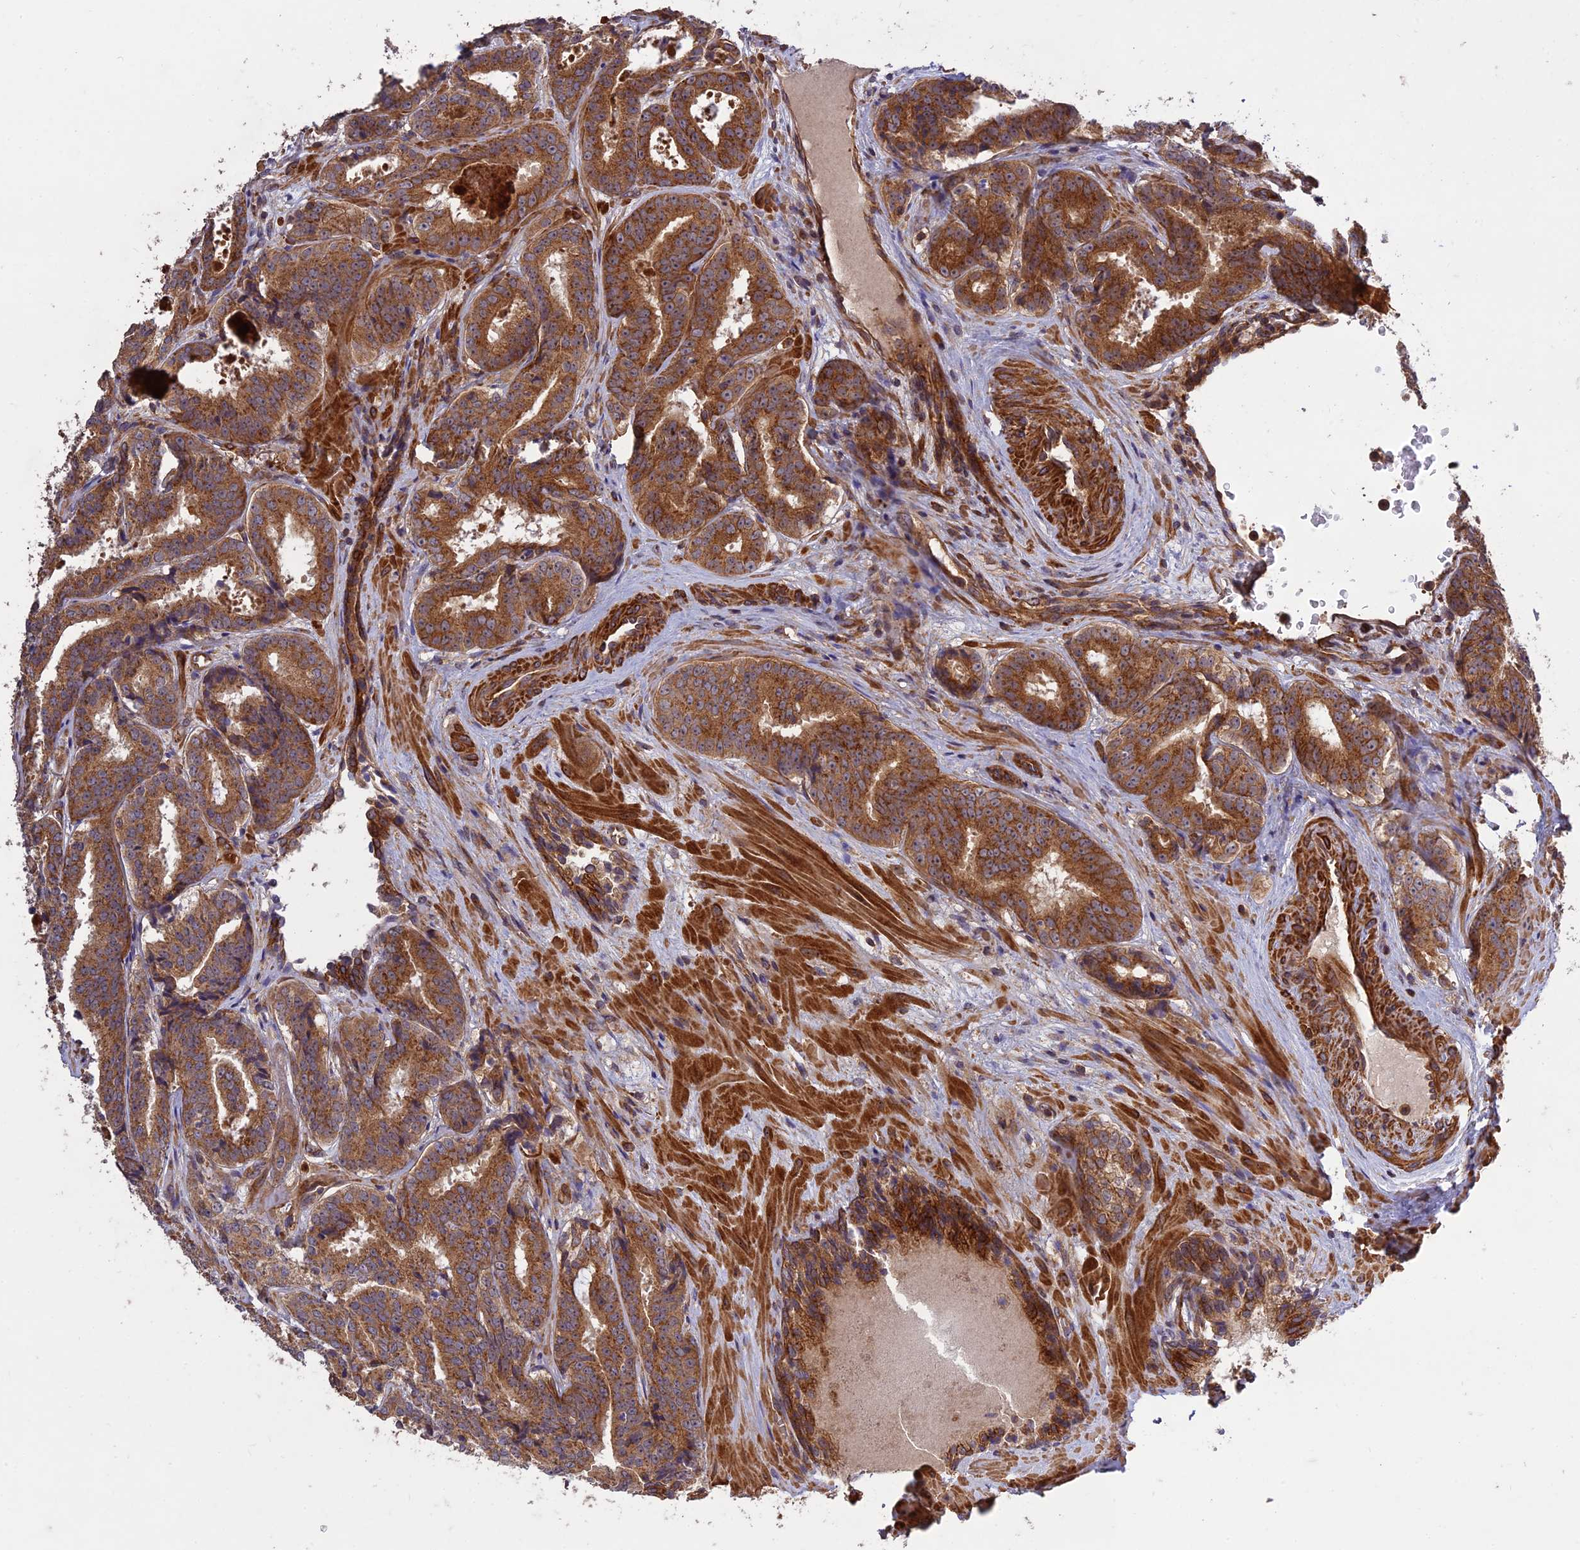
{"staining": {"intensity": "moderate", "quantity": ">75%", "location": "cytoplasmic/membranous"}, "tissue": "prostate cancer", "cell_type": "Tumor cells", "image_type": "cancer", "snomed": [{"axis": "morphology", "description": "Adenocarcinoma, High grade"}, {"axis": "topography", "description": "Prostate"}], "caption": "This image exhibits IHC staining of prostate cancer, with medium moderate cytoplasmic/membranous expression in approximately >75% of tumor cells.", "gene": "TMEM131L", "patient": {"sex": "male", "age": 57}}